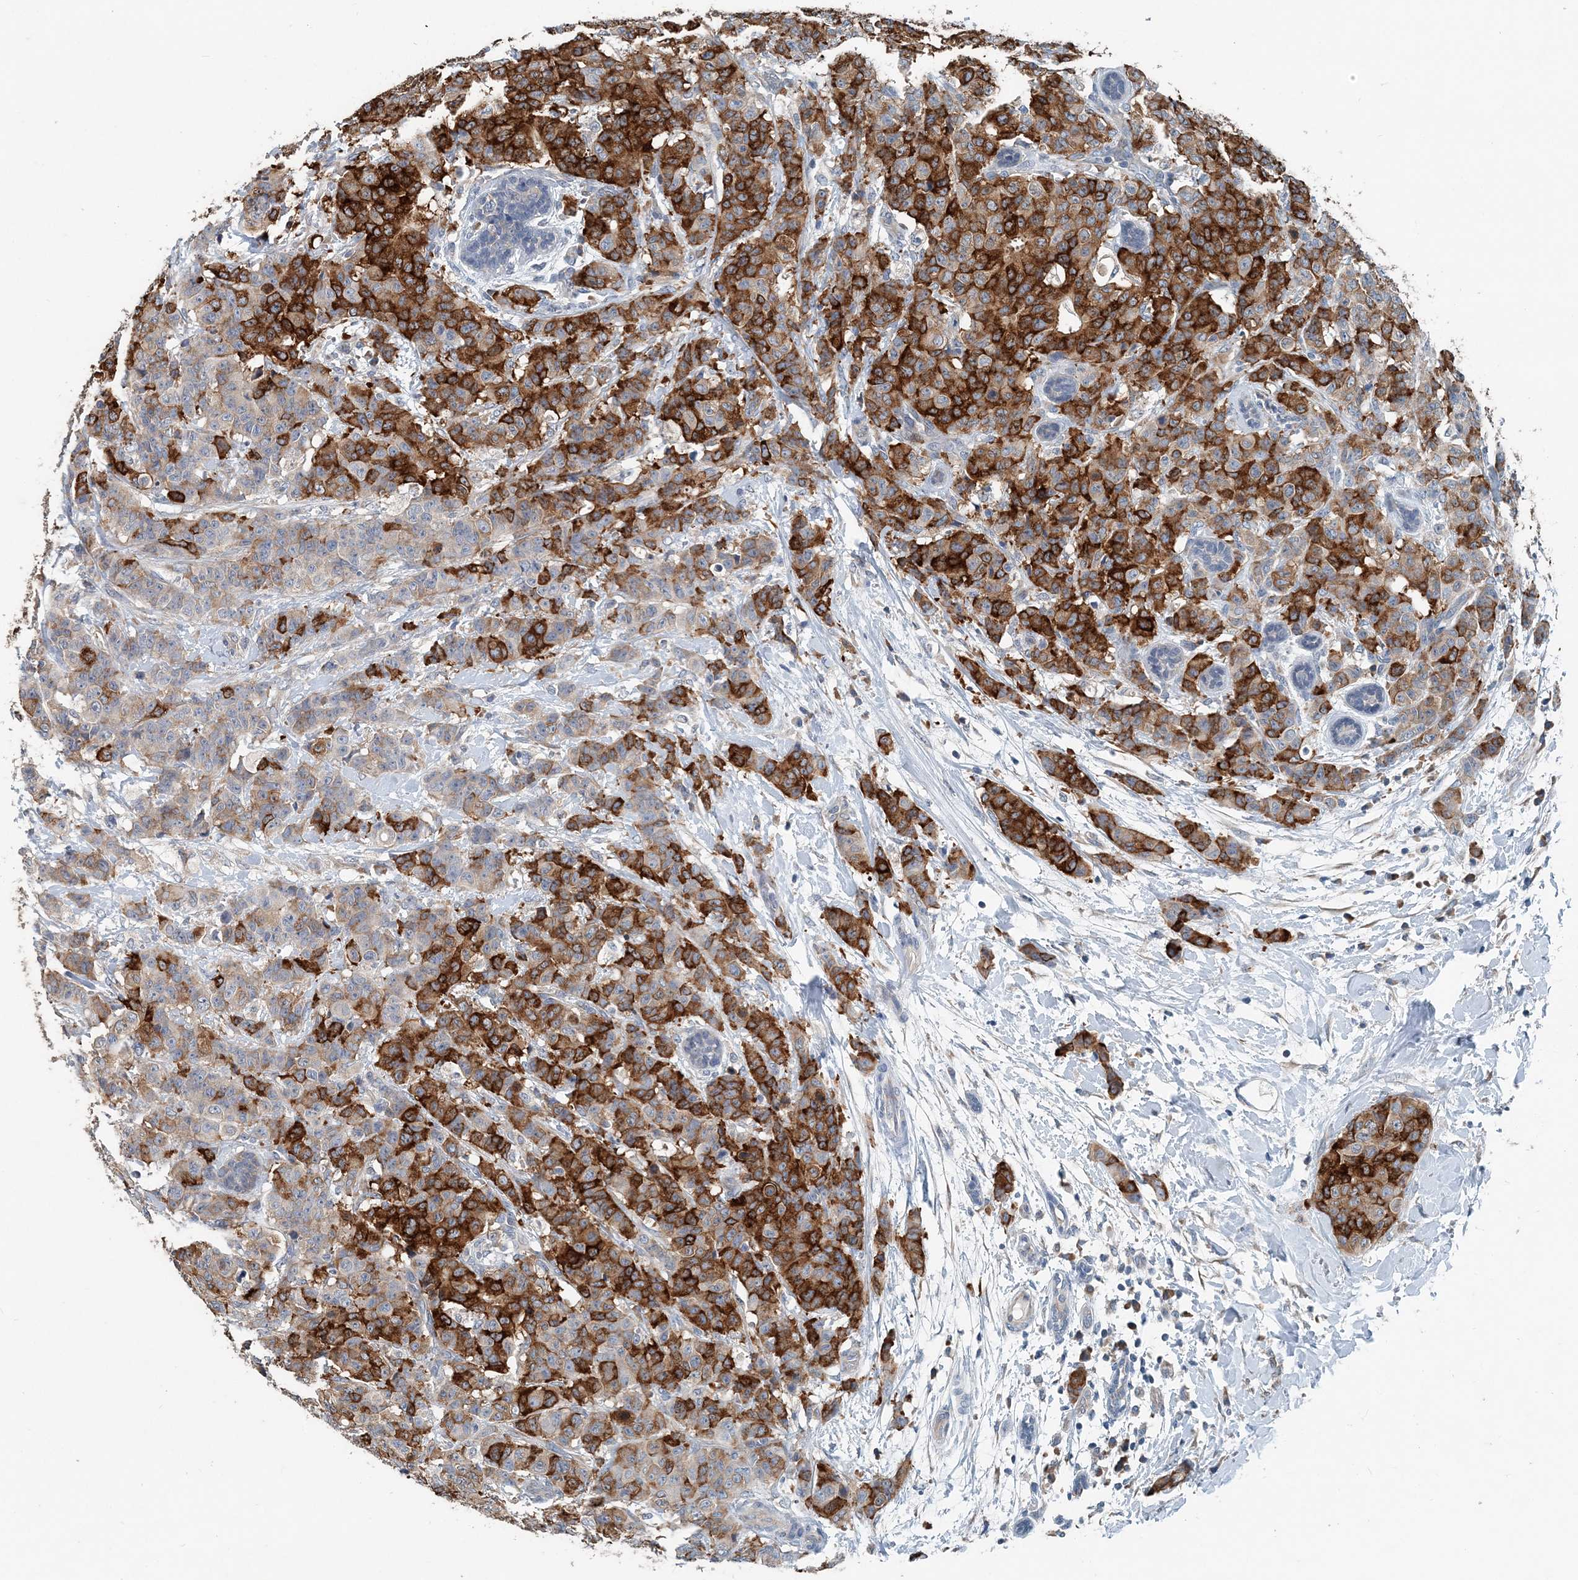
{"staining": {"intensity": "strong", "quantity": ">75%", "location": "cytoplasmic/membranous"}, "tissue": "breast cancer", "cell_type": "Tumor cells", "image_type": "cancer", "snomed": [{"axis": "morphology", "description": "Normal tissue, NOS"}, {"axis": "morphology", "description": "Duct carcinoma"}, {"axis": "topography", "description": "Breast"}], "caption": "Protein positivity by immunohistochemistry reveals strong cytoplasmic/membranous expression in approximately >75% of tumor cells in breast invasive ductal carcinoma.", "gene": "EEF1A2", "patient": {"sex": "female", "age": 40}}